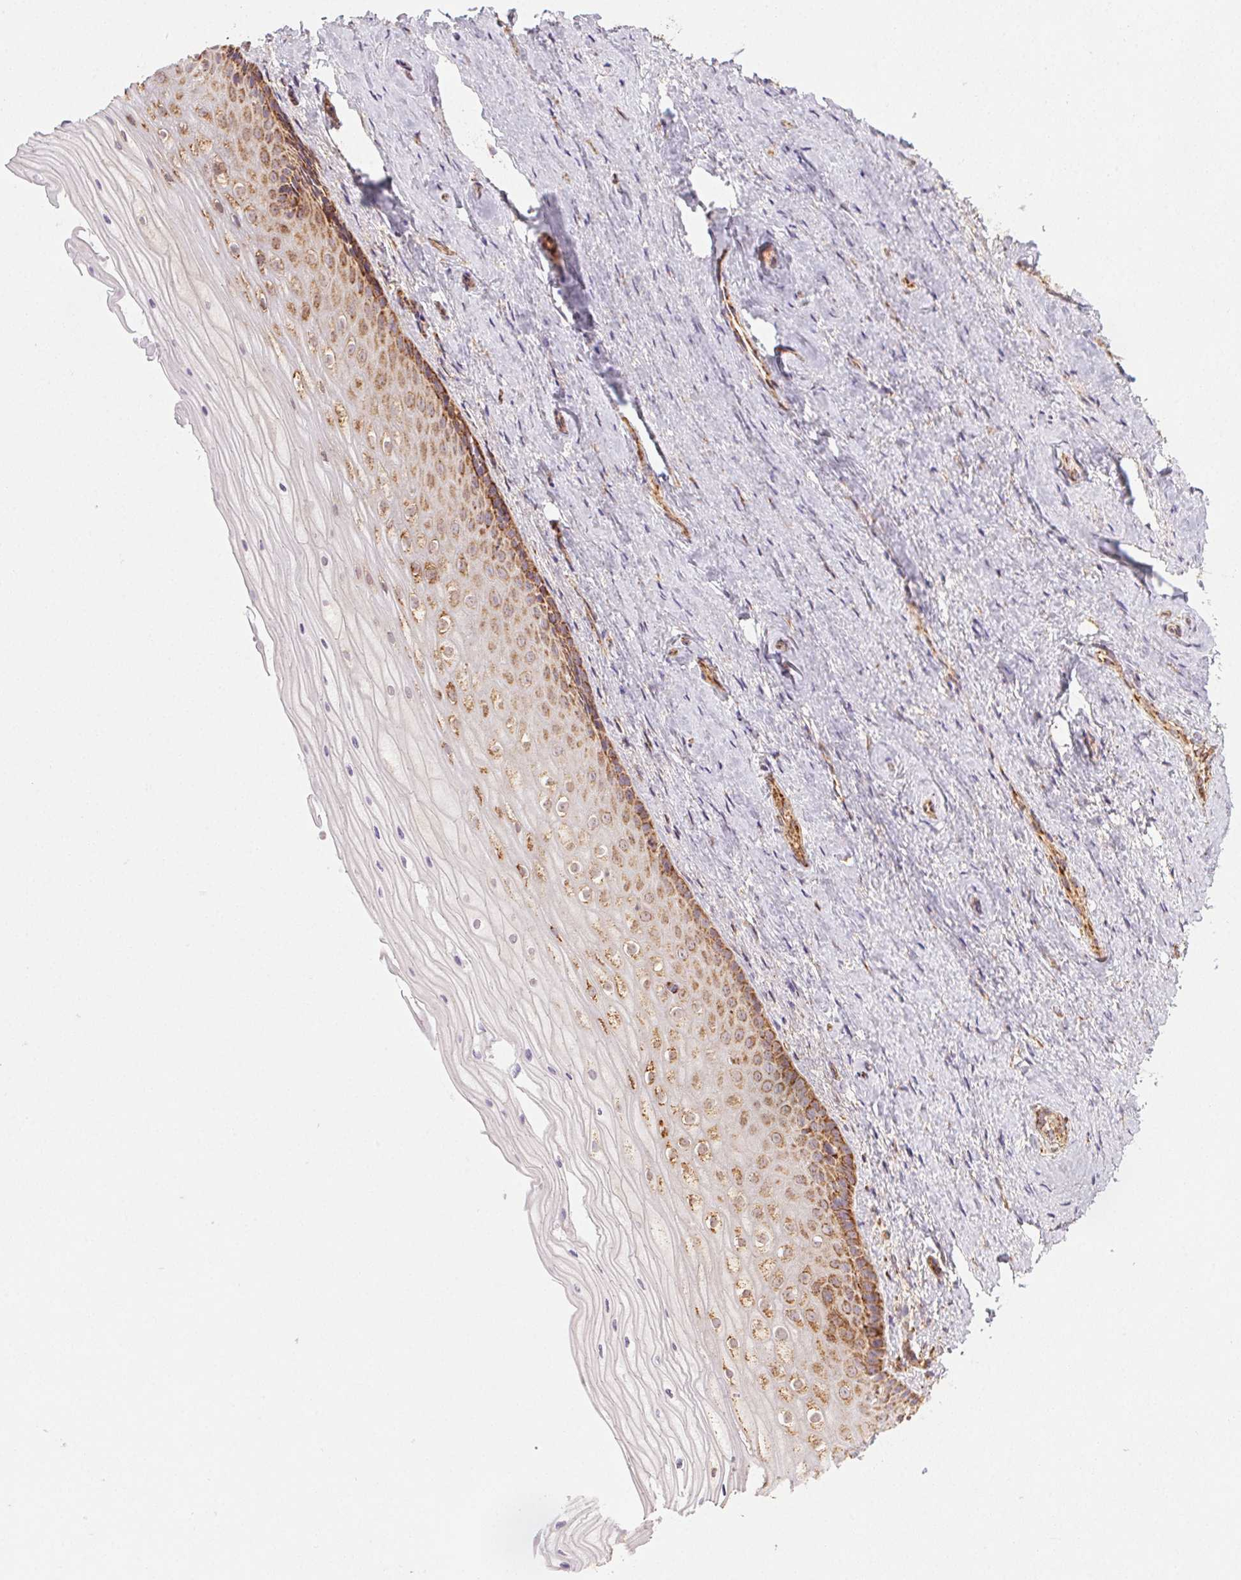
{"staining": {"intensity": "moderate", "quantity": ">75%", "location": "cytoplasmic/membranous"}, "tissue": "vagina", "cell_type": "Squamous epithelial cells", "image_type": "normal", "snomed": [{"axis": "morphology", "description": "Normal tissue, NOS"}, {"axis": "topography", "description": "Vagina"}], "caption": "Protein expression analysis of unremarkable vagina shows moderate cytoplasmic/membranous staining in about >75% of squamous epithelial cells. Using DAB (brown) and hematoxylin (blue) stains, captured at high magnification using brightfield microscopy.", "gene": "CLPB", "patient": {"sex": "female", "age": 52}}